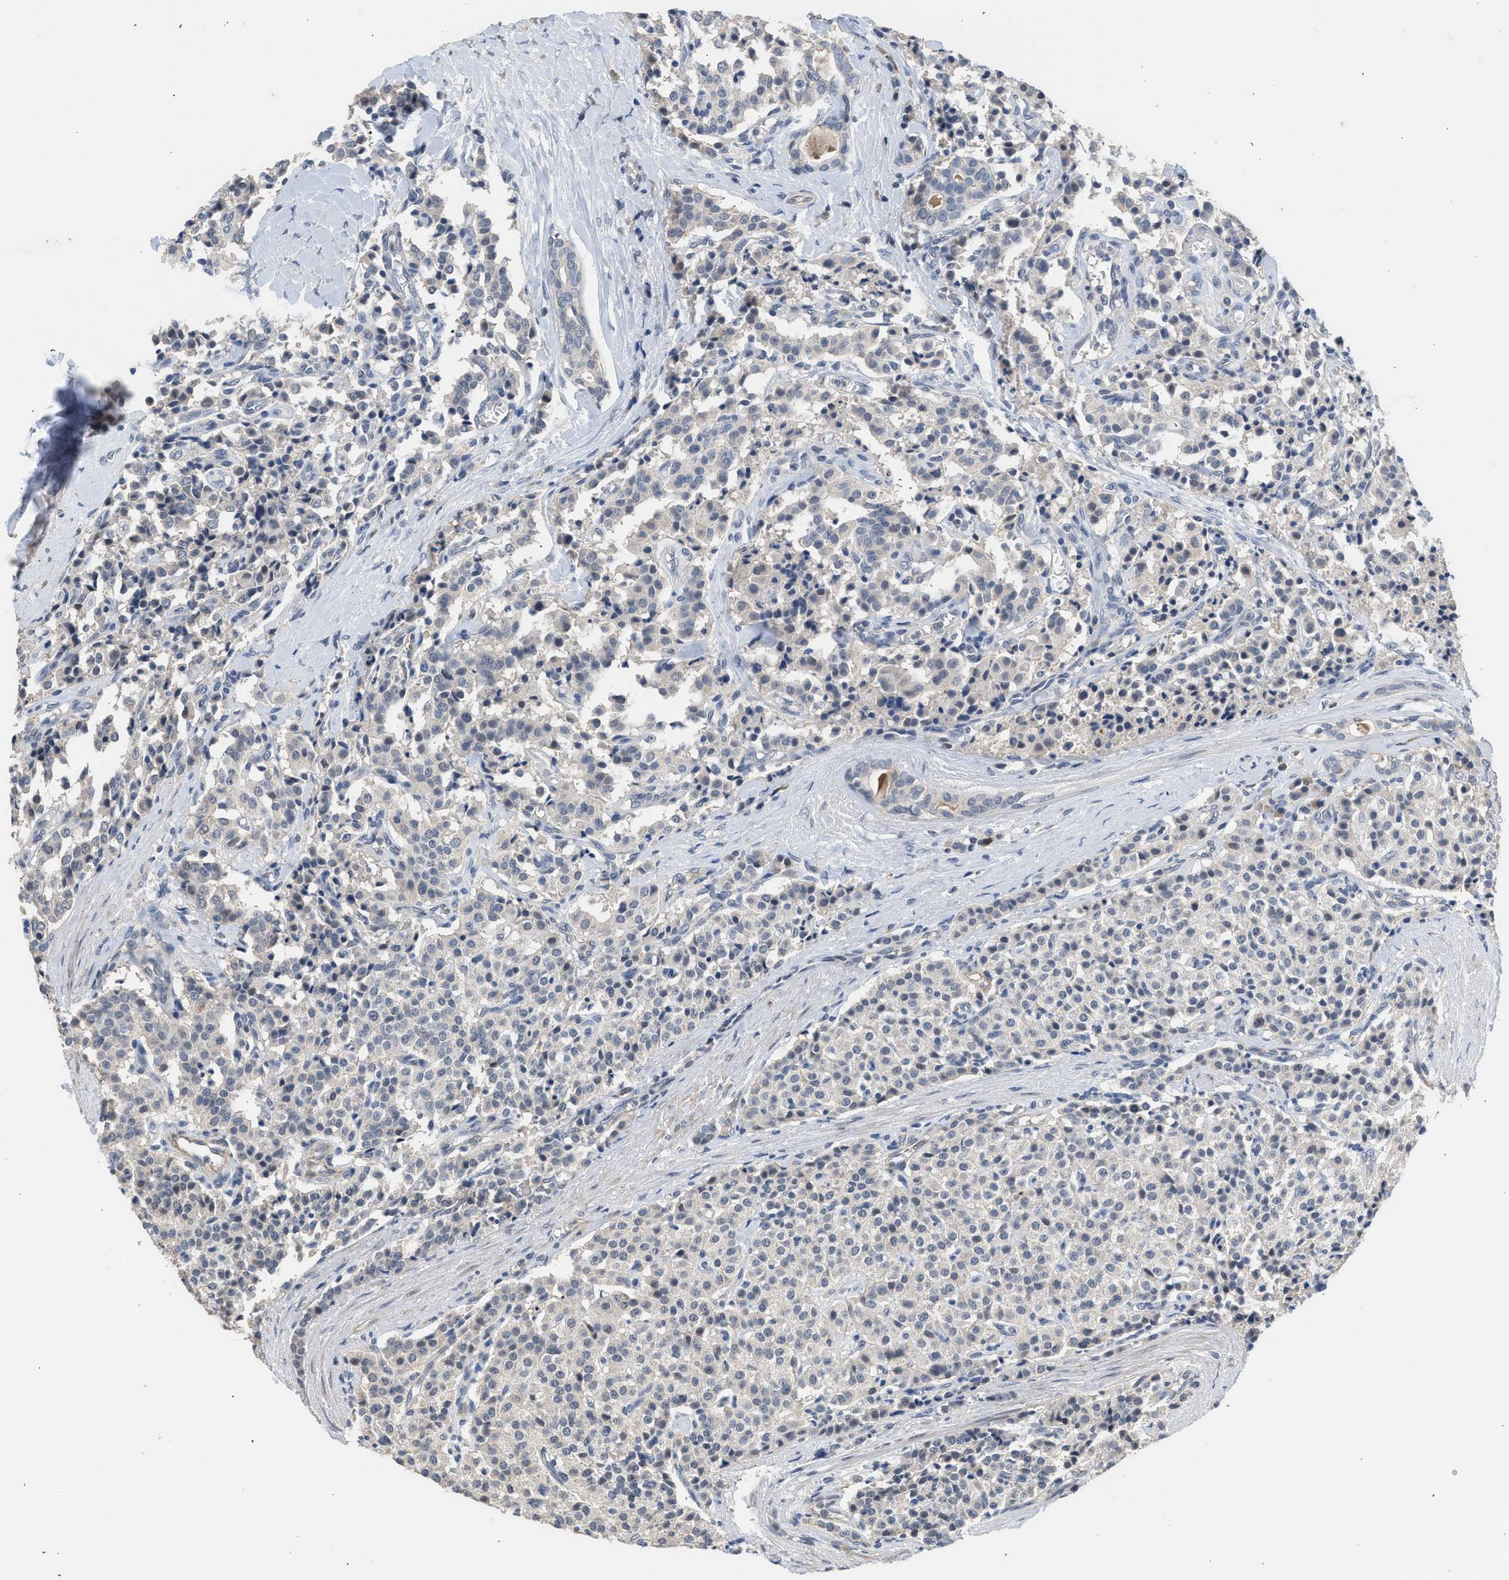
{"staining": {"intensity": "negative", "quantity": "none", "location": "none"}, "tissue": "carcinoid", "cell_type": "Tumor cells", "image_type": "cancer", "snomed": [{"axis": "morphology", "description": "Carcinoid, malignant, NOS"}, {"axis": "topography", "description": "Lung"}], "caption": "The histopathology image exhibits no significant staining in tumor cells of carcinoid.", "gene": "CSF3R", "patient": {"sex": "male", "age": 30}}